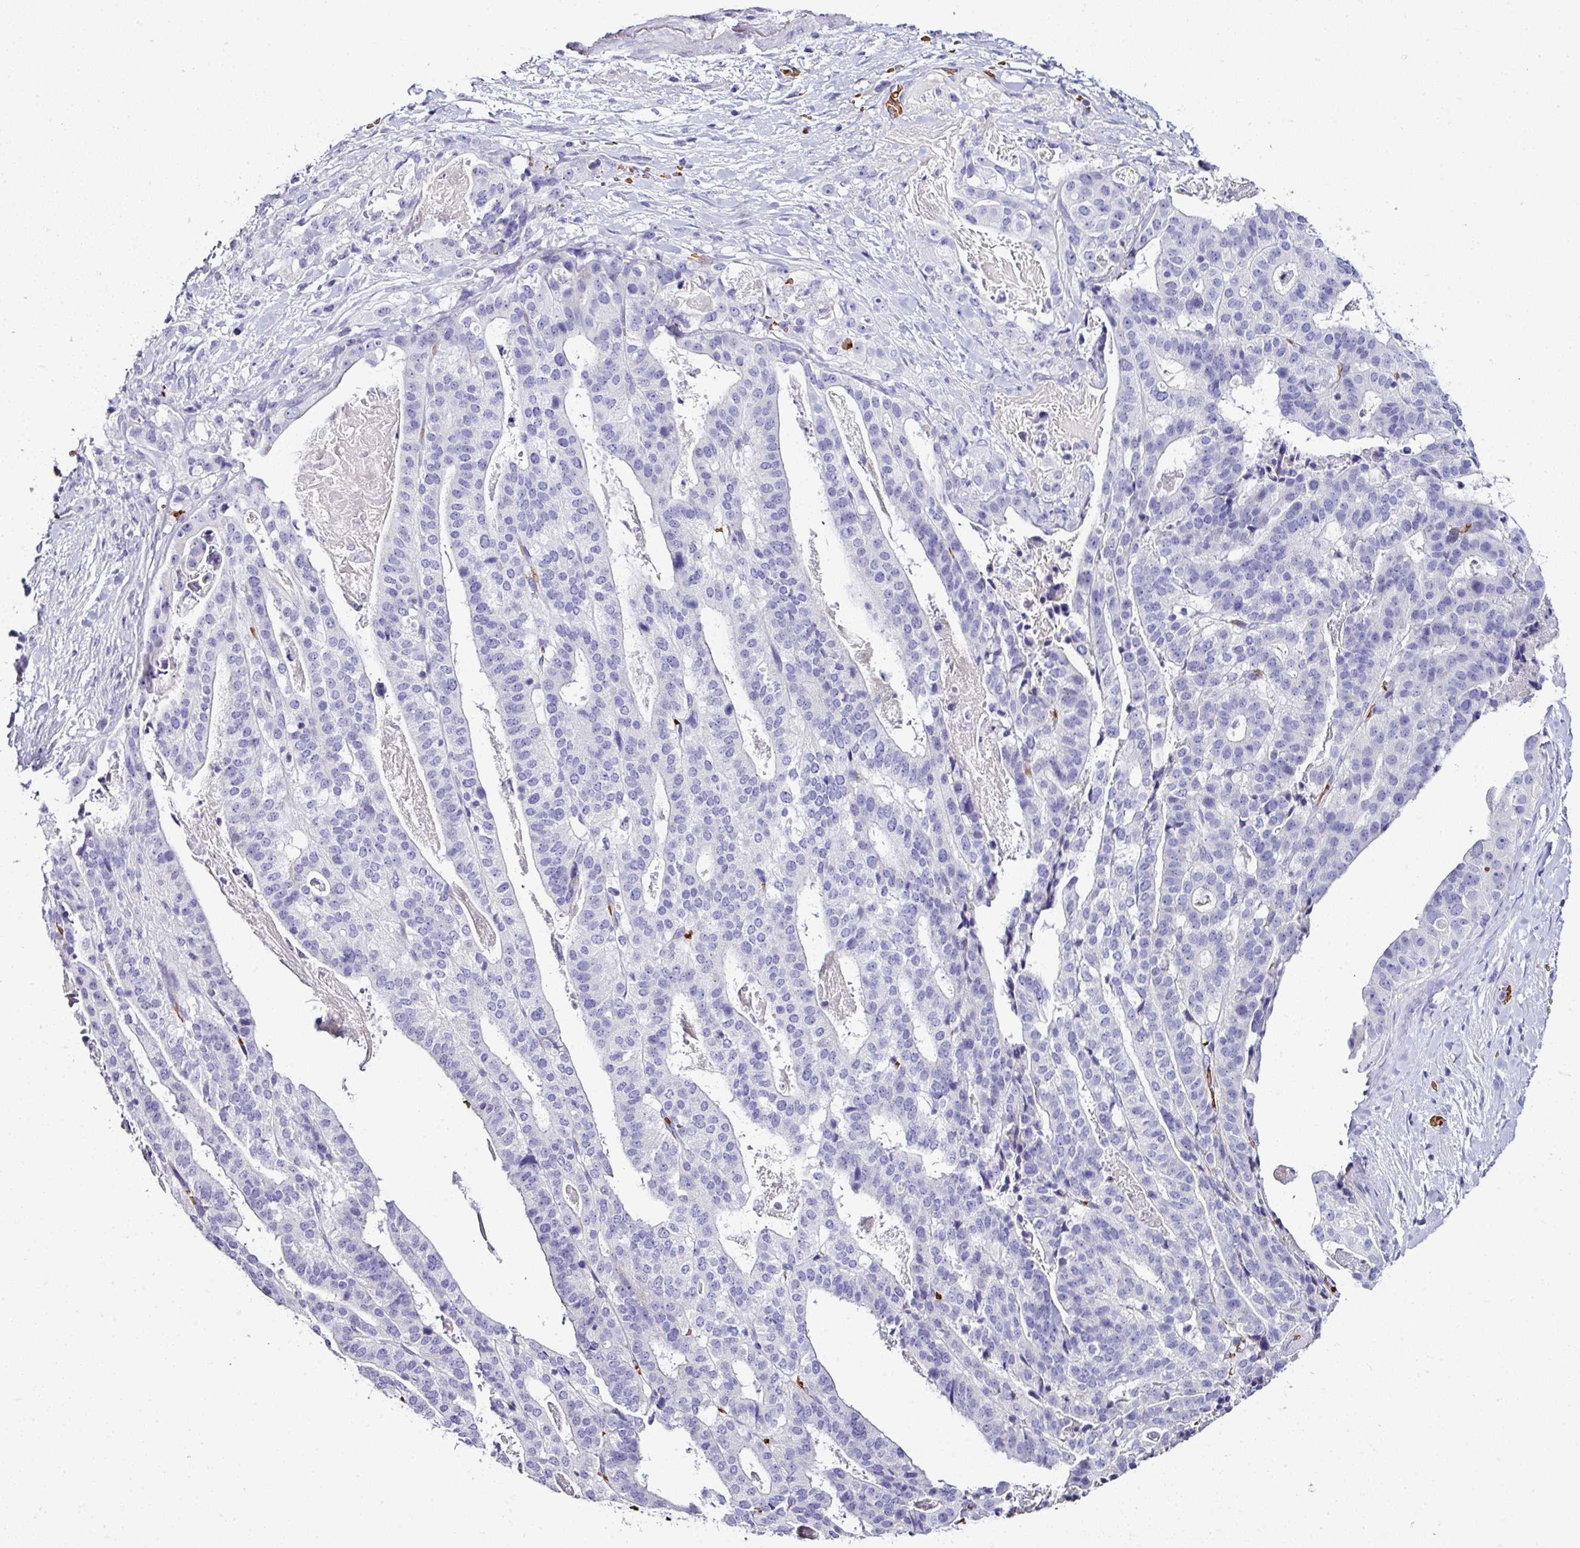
{"staining": {"intensity": "negative", "quantity": "none", "location": "none"}, "tissue": "stomach cancer", "cell_type": "Tumor cells", "image_type": "cancer", "snomed": [{"axis": "morphology", "description": "Adenocarcinoma, NOS"}, {"axis": "topography", "description": "Stomach"}], "caption": "An image of adenocarcinoma (stomach) stained for a protein exhibits no brown staining in tumor cells. (Stains: DAB (3,3'-diaminobenzidine) immunohistochemistry (IHC) with hematoxylin counter stain, Microscopy: brightfield microscopy at high magnification).", "gene": "NAPSA", "patient": {"sex": "male", "age": 48}}